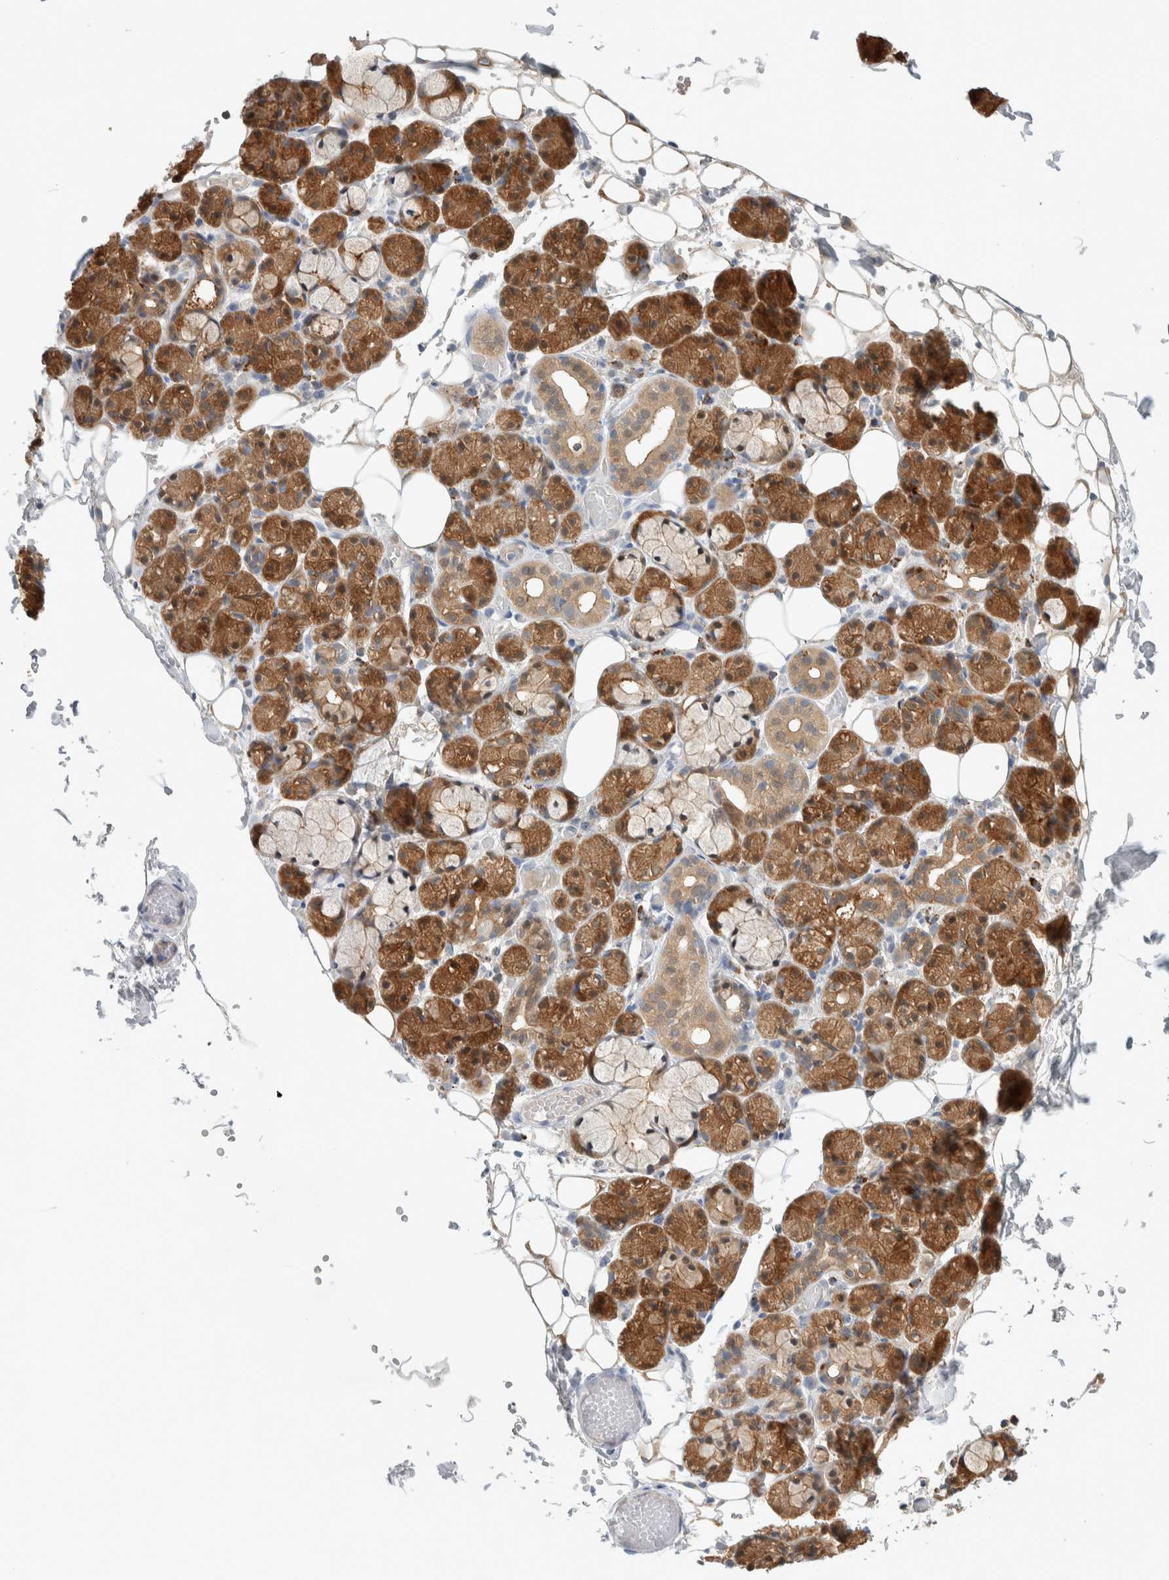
{"staining": {"intensity": "strong", "quantity": "25%-75%", "location": "cytoplasmic/membranous"}, "tissue": "salivary gland", "cell_type": "Glandular cells", "image_type": "normal", "snomed": [{"axis": "morphology", "description": "Normal tissue, NOS"}, {"axis": "topography", "description": "Salivary gland"}], "caption": "Protein staining by immunohistochemistry (IHC) displays strong cytoplasmic/membranous staining in about 25%-75% of glandular cells in unremarkable salivary gland. Immunohistochemistry (ihc) stains the protein in brown and the nuclei are stained blue.", "gene": "DEPTOR", "patient": {"sex": "male", "age": 63}}